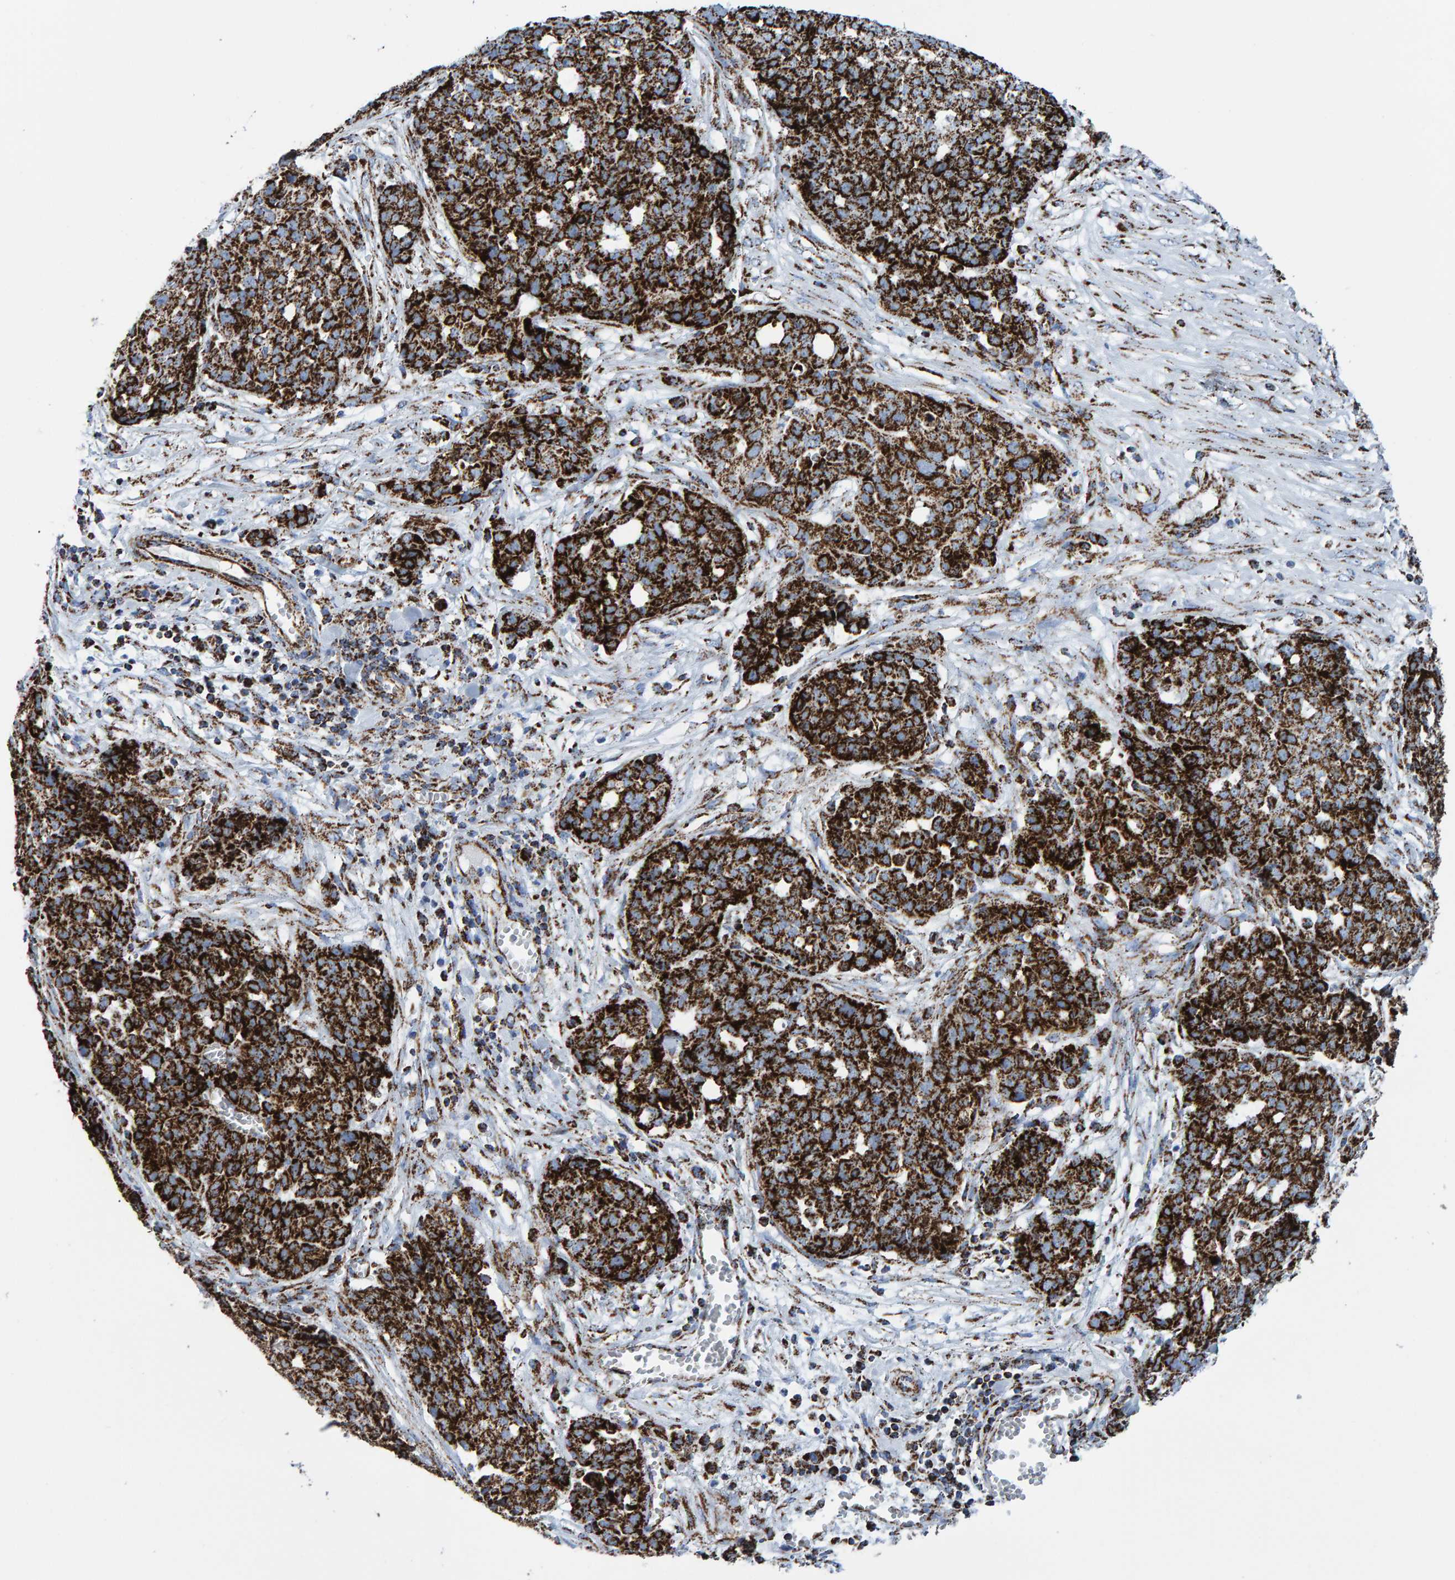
{"staining": {"intensity": "strong", "quantity": ">75%", "location": "cytoplasmic/membranous"}, "tissue": "ovarian cancer", "cell_type": "Tumor cells", "image_type": "cancer", "snomed": [{"axis": "morphology", "description": "Cystadenocarcinoma, serous, NOS"}, {"axis": "topography", "description": "Soft tissue"}, {"axis": "topography", "description": "Ovary"}], "caption": "DAB (3,3'-diaminobenzidine) immunohistochemical staining of ovarian serous cystadenocarcinoma displays strong cytoplasmic/membranous protein positivity in approximately >75% of tumor cells. Using DAB (brown) and hematoxylin (blue) stains, captured at high magnification using brightfield microscopy.", "gene": "ENSG00000262660", "patient": {"sex": "female", "age": 57}}